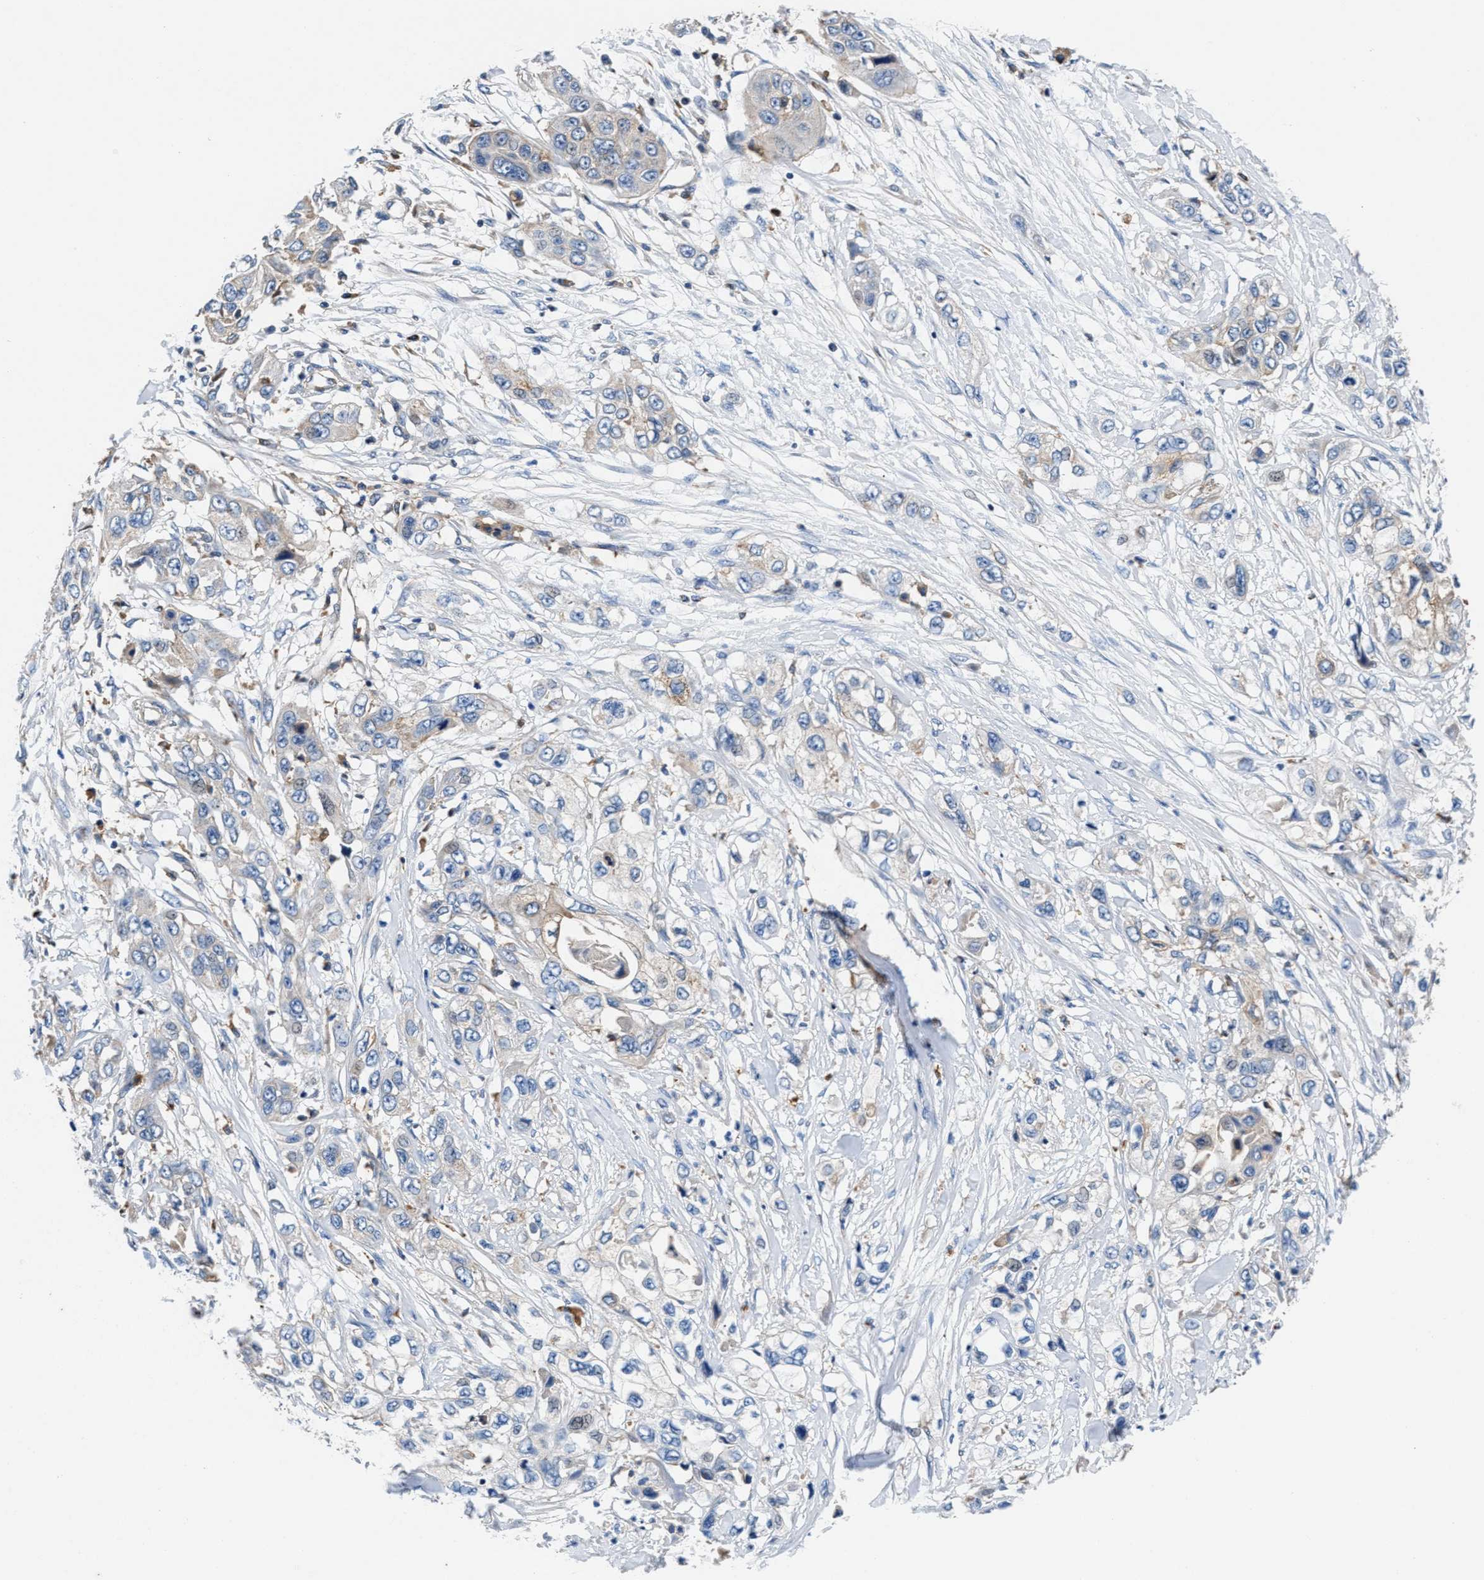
{"staining": {"intensity": "weak", "quantity": "<25%", "location": "cytoplasmic/membranous"}, "tissue": "pancreatic cancer", "cell_type": "Tumor cells", "image_type": "cancer", "snomed": [{"axis": "morphology", "description": "Adenocarcinoma, NOS"}, {"axis": "topography", "description": "Pancreas"}], "caption": "IHC of human pancreatic cancer (adenocarcinoma) demonstrates no expression in tumor cells.", "gene": "PPP1R9B", "patient": {"sex": "female", "age": 70}}